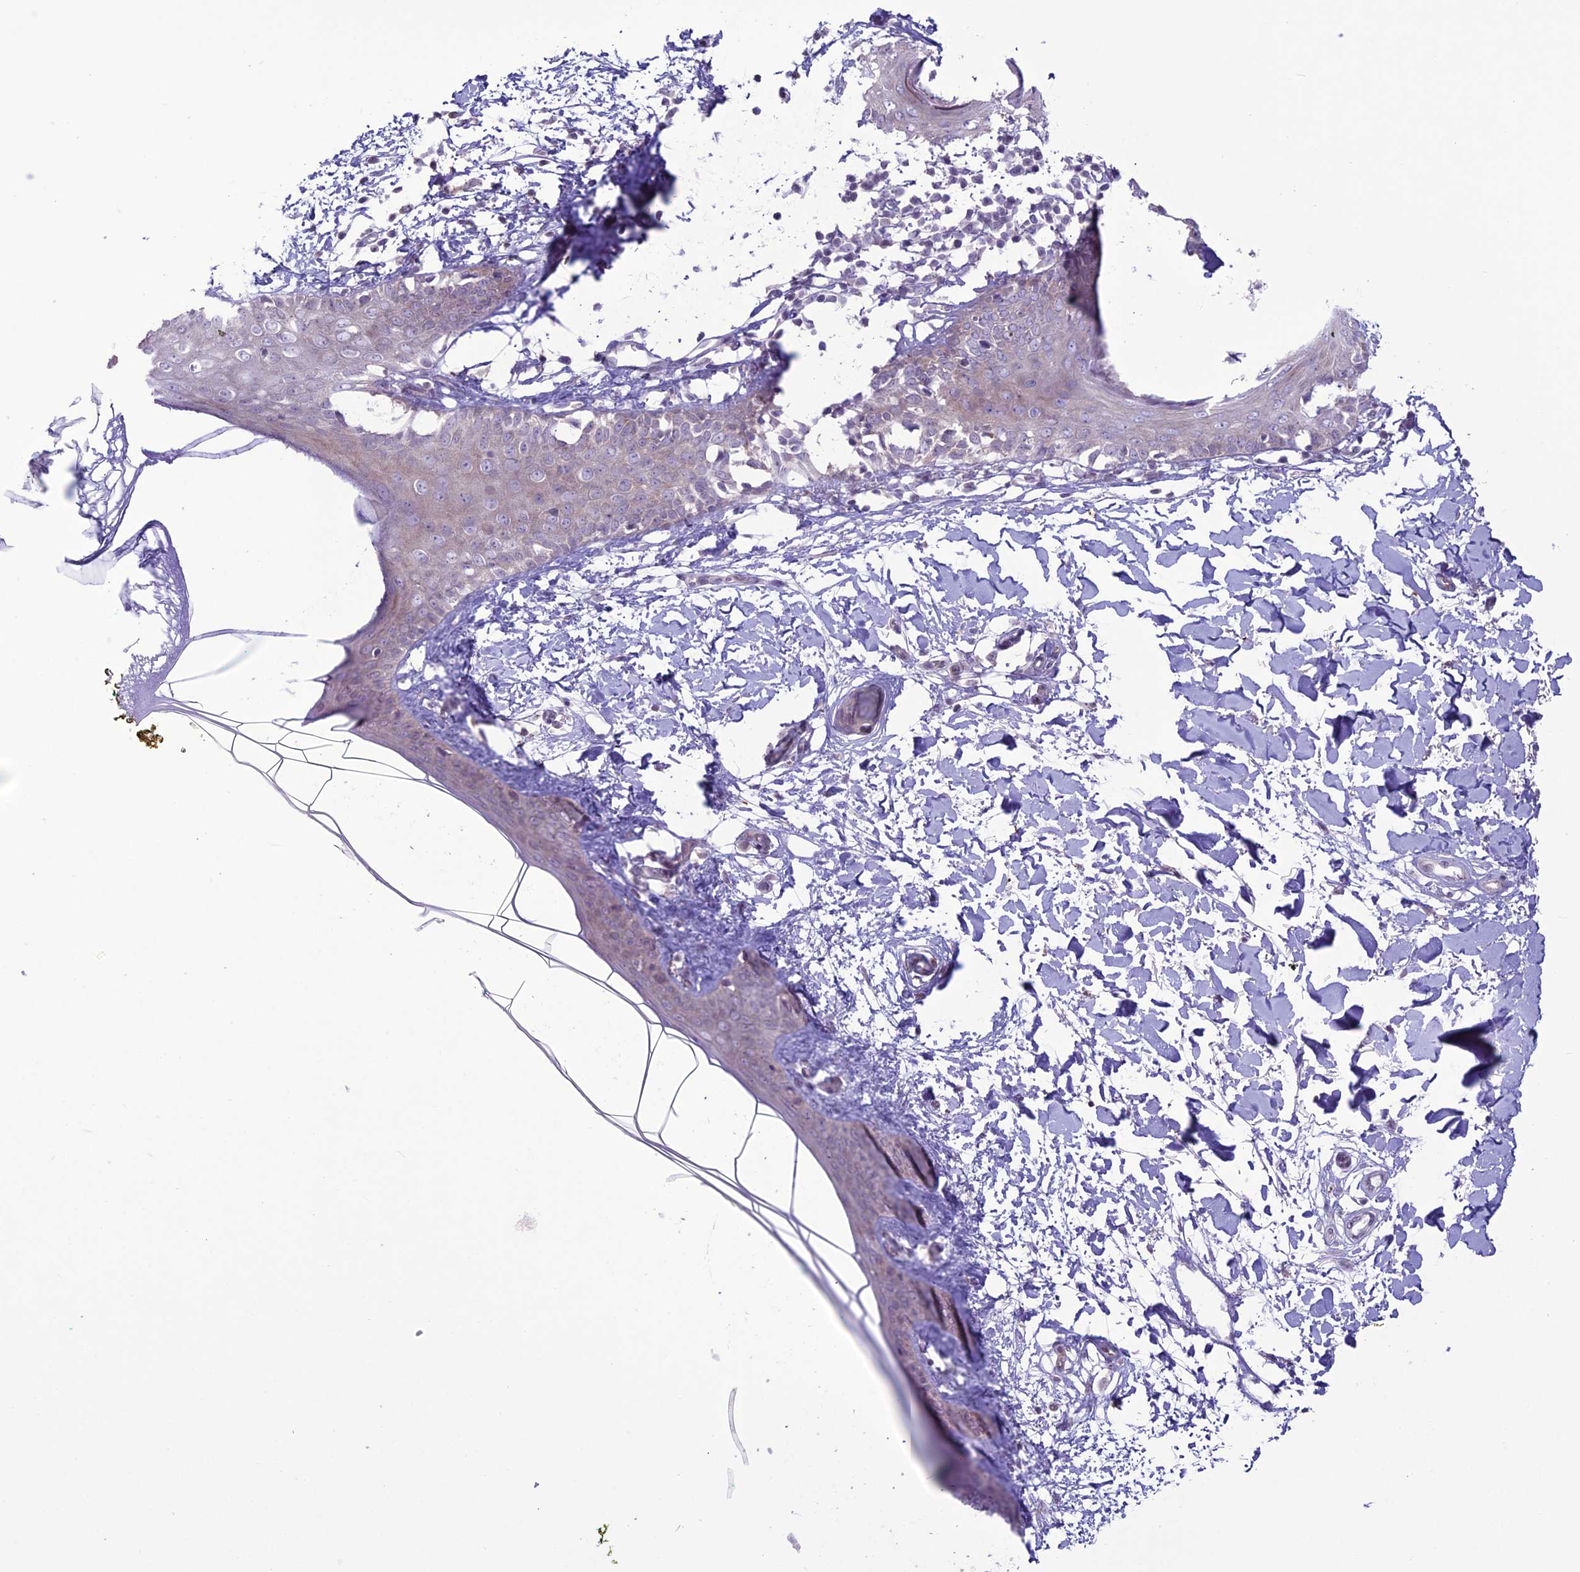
{"staining": {"intensity": "negative", "quantity": "none", "location": "none"}, "tissue": "skin", "cell_type": "Fibroblasts", "image_type": "normal", "snomed": [{"axis": "morphology", "description": "Normal tissue, NOS"}, {"axis": "topography", "description": "Skin"}], "caption": "This is an immunohistochemistry (IHC) histopathology image of unremarkable human skin. There is no expression in fibroblasts.", "gene": "RPS26", "patient": {"sex": "female", "age": 34}}